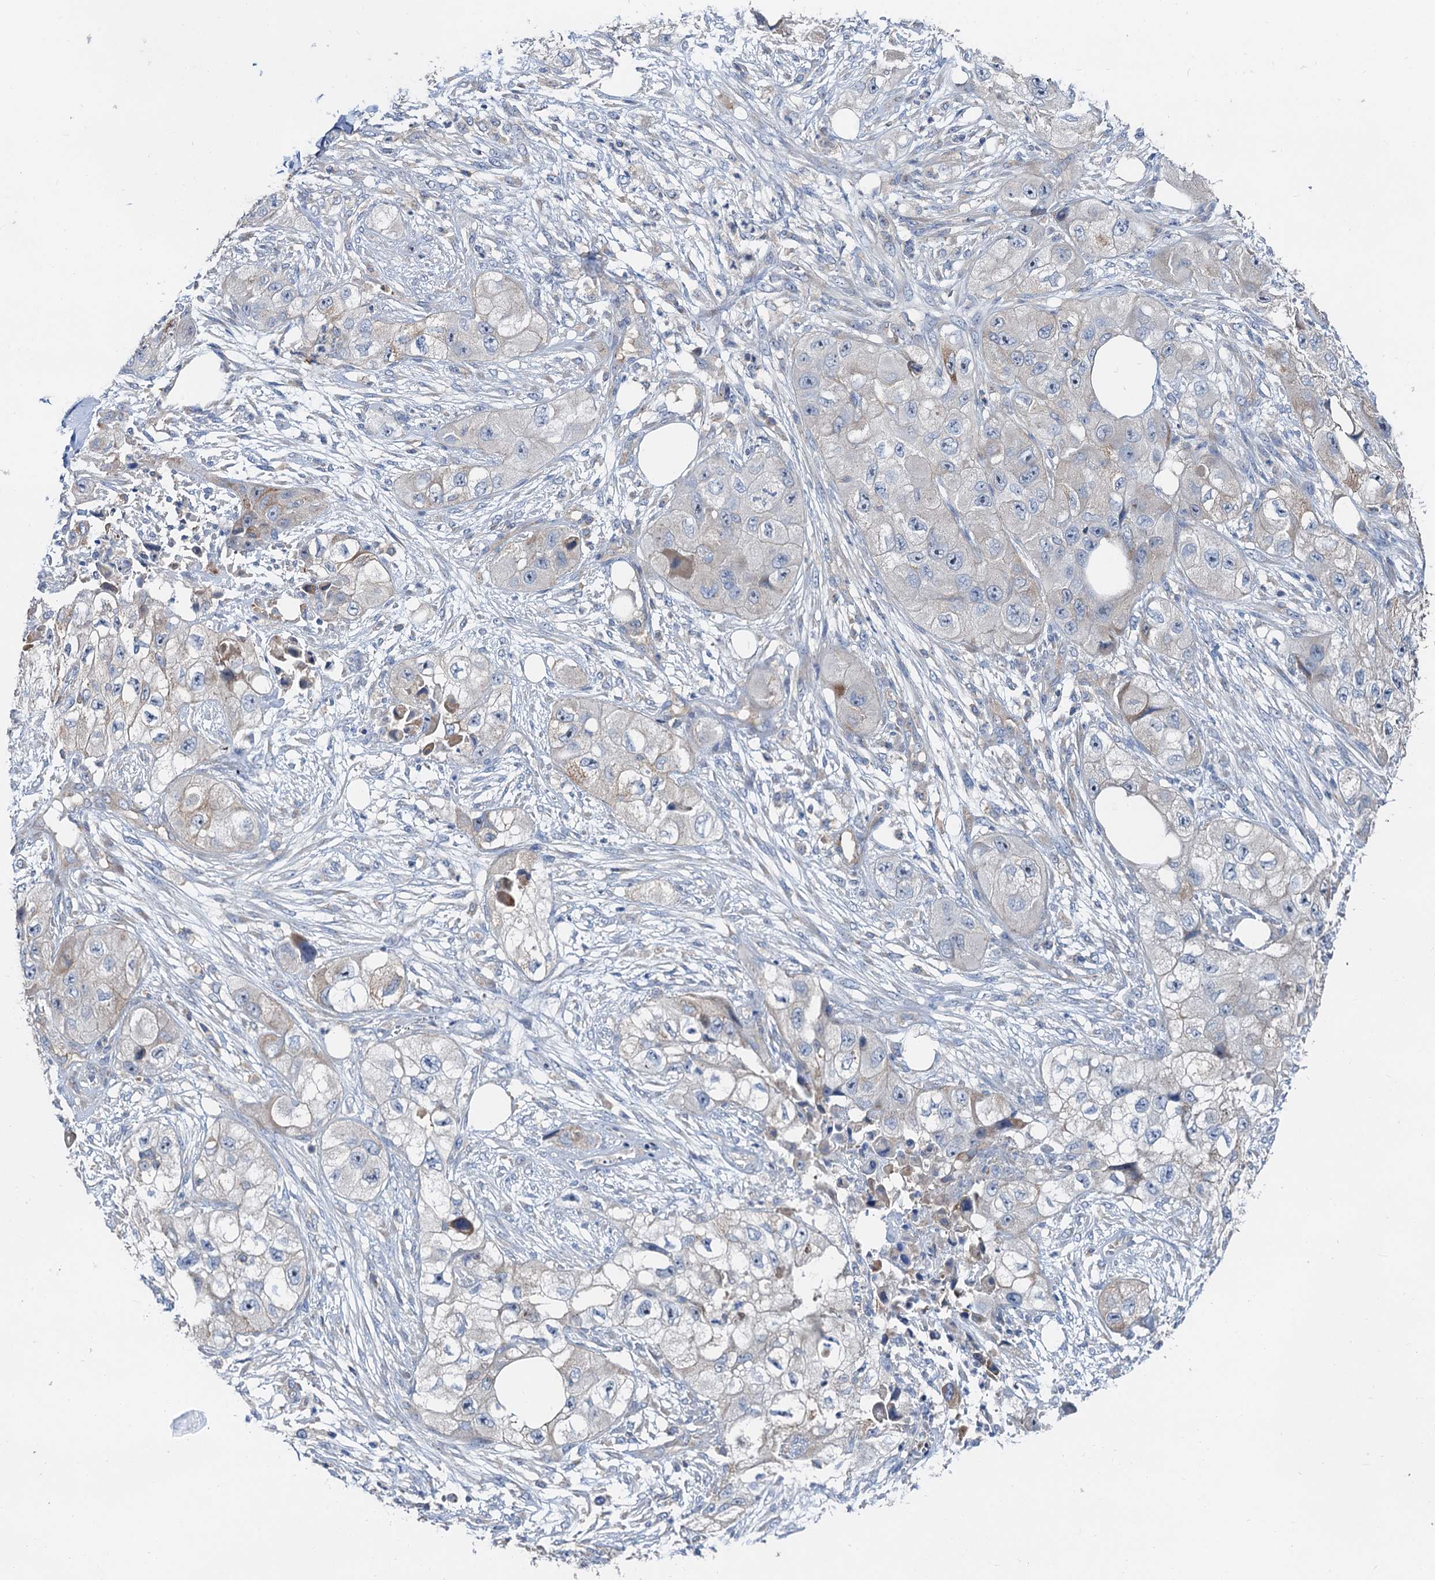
{"staining": {"intensity": "weak", "quantity": "<25%", "location": "cytoplasmic/membranous"}, "tissue": "skin cancer", "cell_type": "Tumor cells", "image_type": "cancer", "snomed": [{"axis": "morphology", "description": "Squamous cell carcinoma, NOS"}, {"axis": "topography", "description": "Skin"}, {"axis": "topography", "description": "Subcutis"}], "caption": "This is a micrograph of immunohistochemistry staining of squamous cell carcinoma (skin), which shows no expression in tumor cells.", "gene": "ANKRD26", "patient": {"sex": "male", "age": 73}}